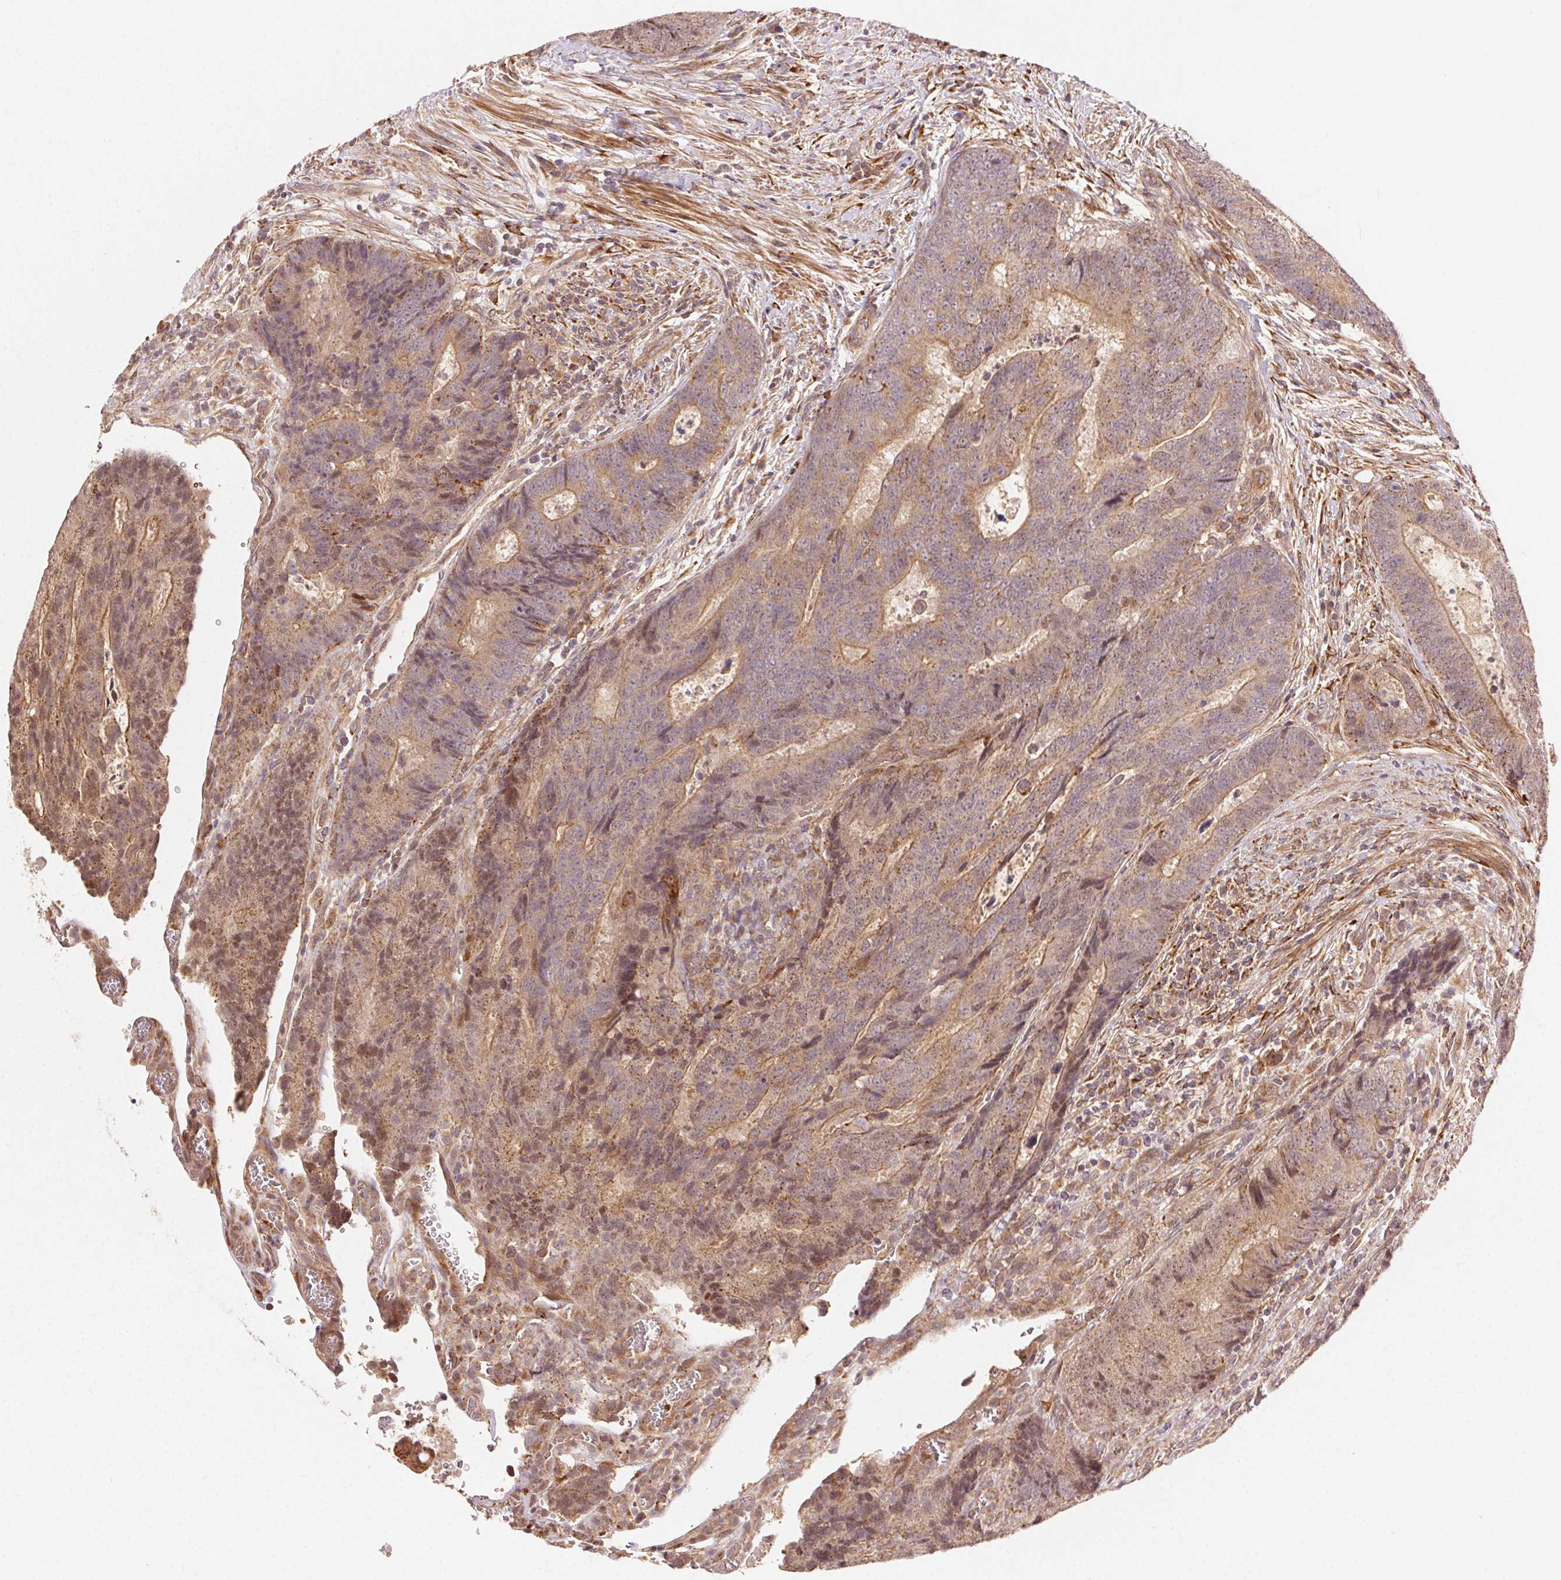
{"staining": {"intensity": "moderate", "quantity": ">75%", "location": "cytoplasmic/membranous"}, "tissue": "colorectal cancer", "cell_type": "Tumor cells", "image_type": "cancer", "snomed": [{"axis": "morphology", "description": "Adenocarcinoma, NOS"}, {"axis": "topography", "description": "Colon"}], "caption": "Immunohistochemistry (IHC) image of adenocarcinoma (colorectal) stained for a protein (brown), which exhibits medium levels of moderate cytoplasmic/membranous positivity in about >75% of tumor cells.", "gene": "KLHL15", "patient": {"sex": "female", "age": 48}}